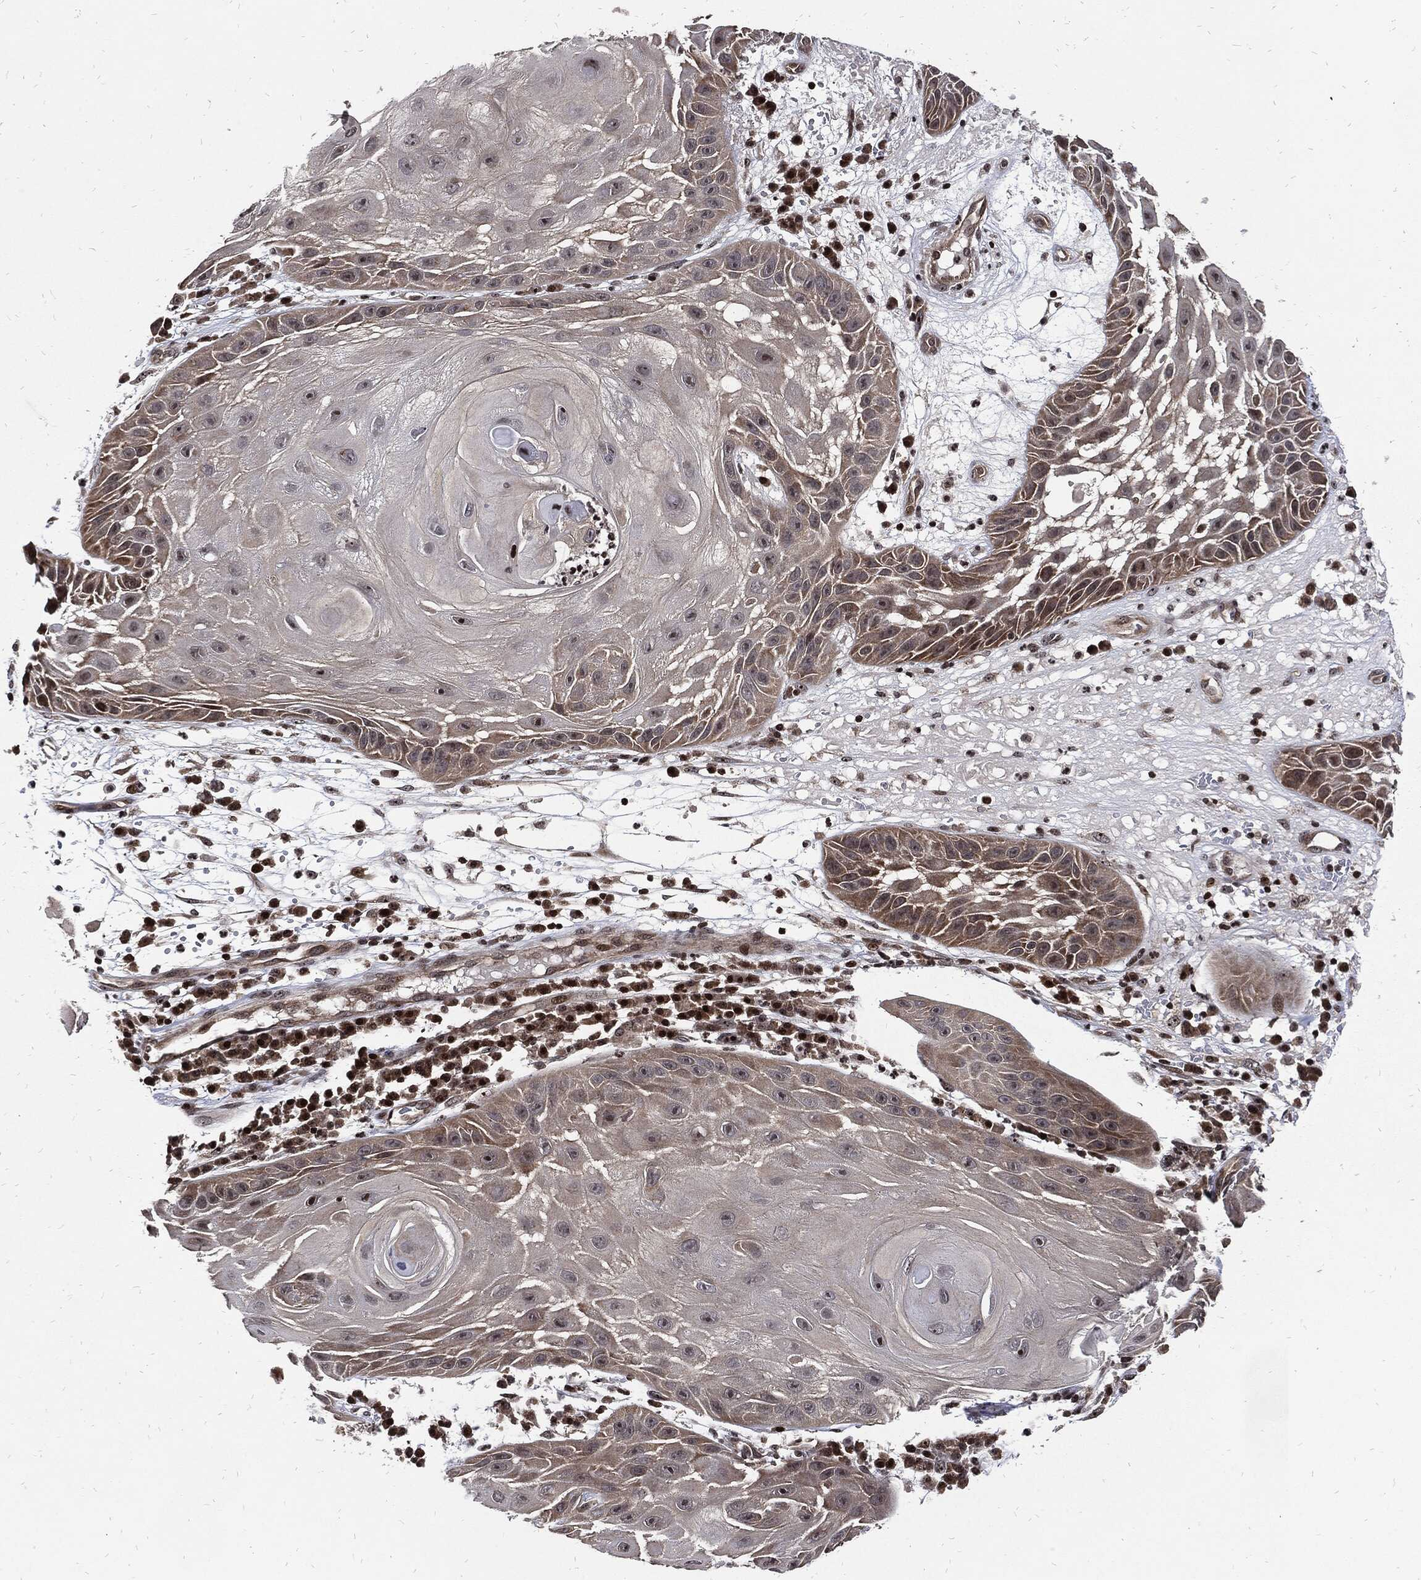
{"staining": {"intensity": "moderate", "quantity": "<25%", "location": "nuclear"}, "tissue": "skin cancer", "cell_type": "Tumor cells", "image_type": "cancer", "snomed": [{"axis": "morphology", "description": "Normal tissue, NOS"}, {"axis": "morphology", "description": "Squamous cell carcinoma, NOS"}, {"axis": "topography", "description": "Skin"}], "caption": "A histopathology image of skin cancer stained for a protein shows moderate nuclear brown staining in tumor cells. (DAB (3,3'-diaminobenzidine) IHC with brightfield microscopy, high magnification).", "gene": "ZNF775", "patient": {"sex": "male", "age": 79}}